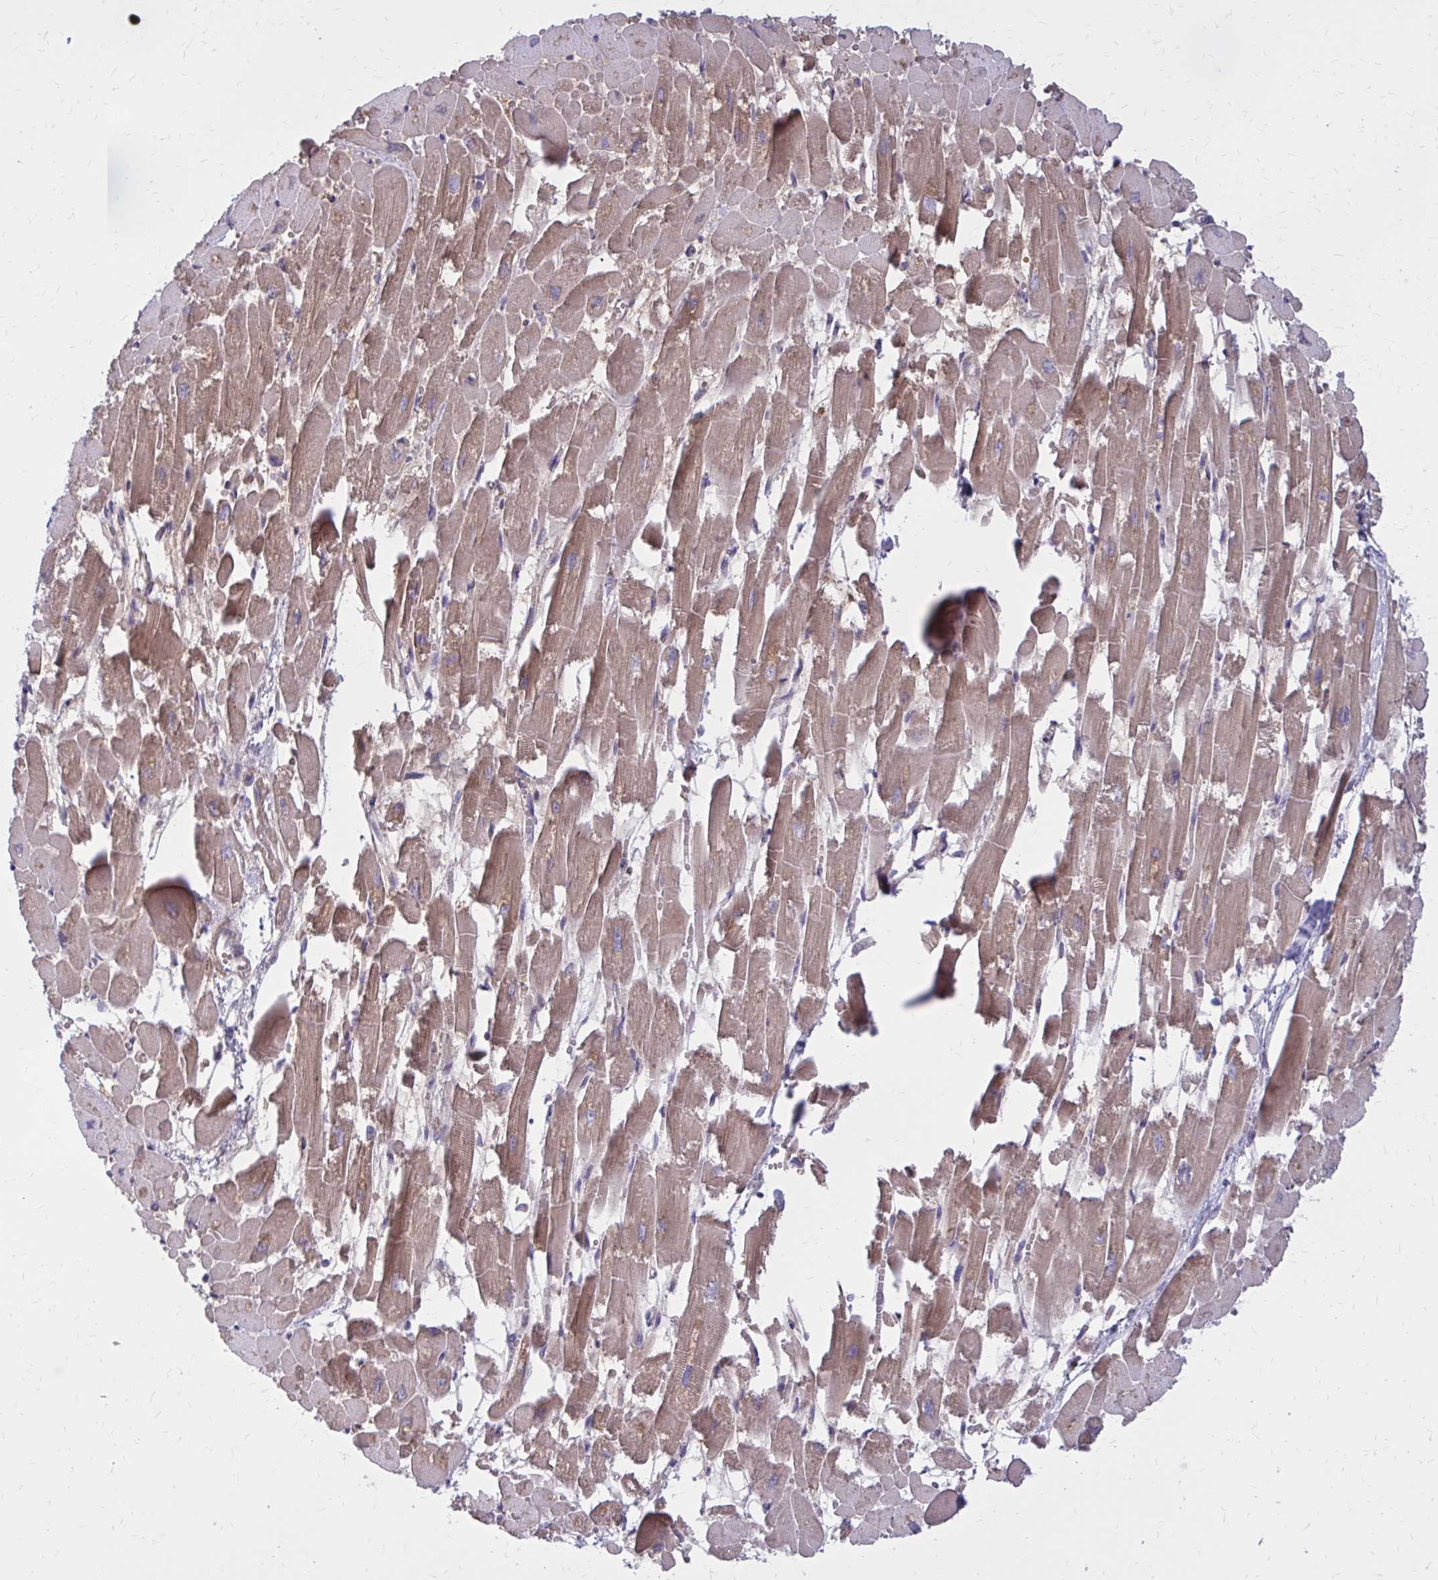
{"staining": {"intensity": "moderate", "quantity": ">75%", "location": "cytoplasmic/membranous"}, "tissue": "heart muscle", "cell_type": "Cardiomyocytes", "image_type": "normal", "snomed": [{"axis": "morphology", "description": "Normal tissue, NOS"}, {"axis": "topography", "description": "Heart"}], "caption": "DAB immunohistochemical staining of benign heart muscle shows moderate cytoplasmic/membranous protein positivity in about >75% of cardiomyocytes.", "gene": "DBI", "patient": {"sex": "female", "age": 52}}